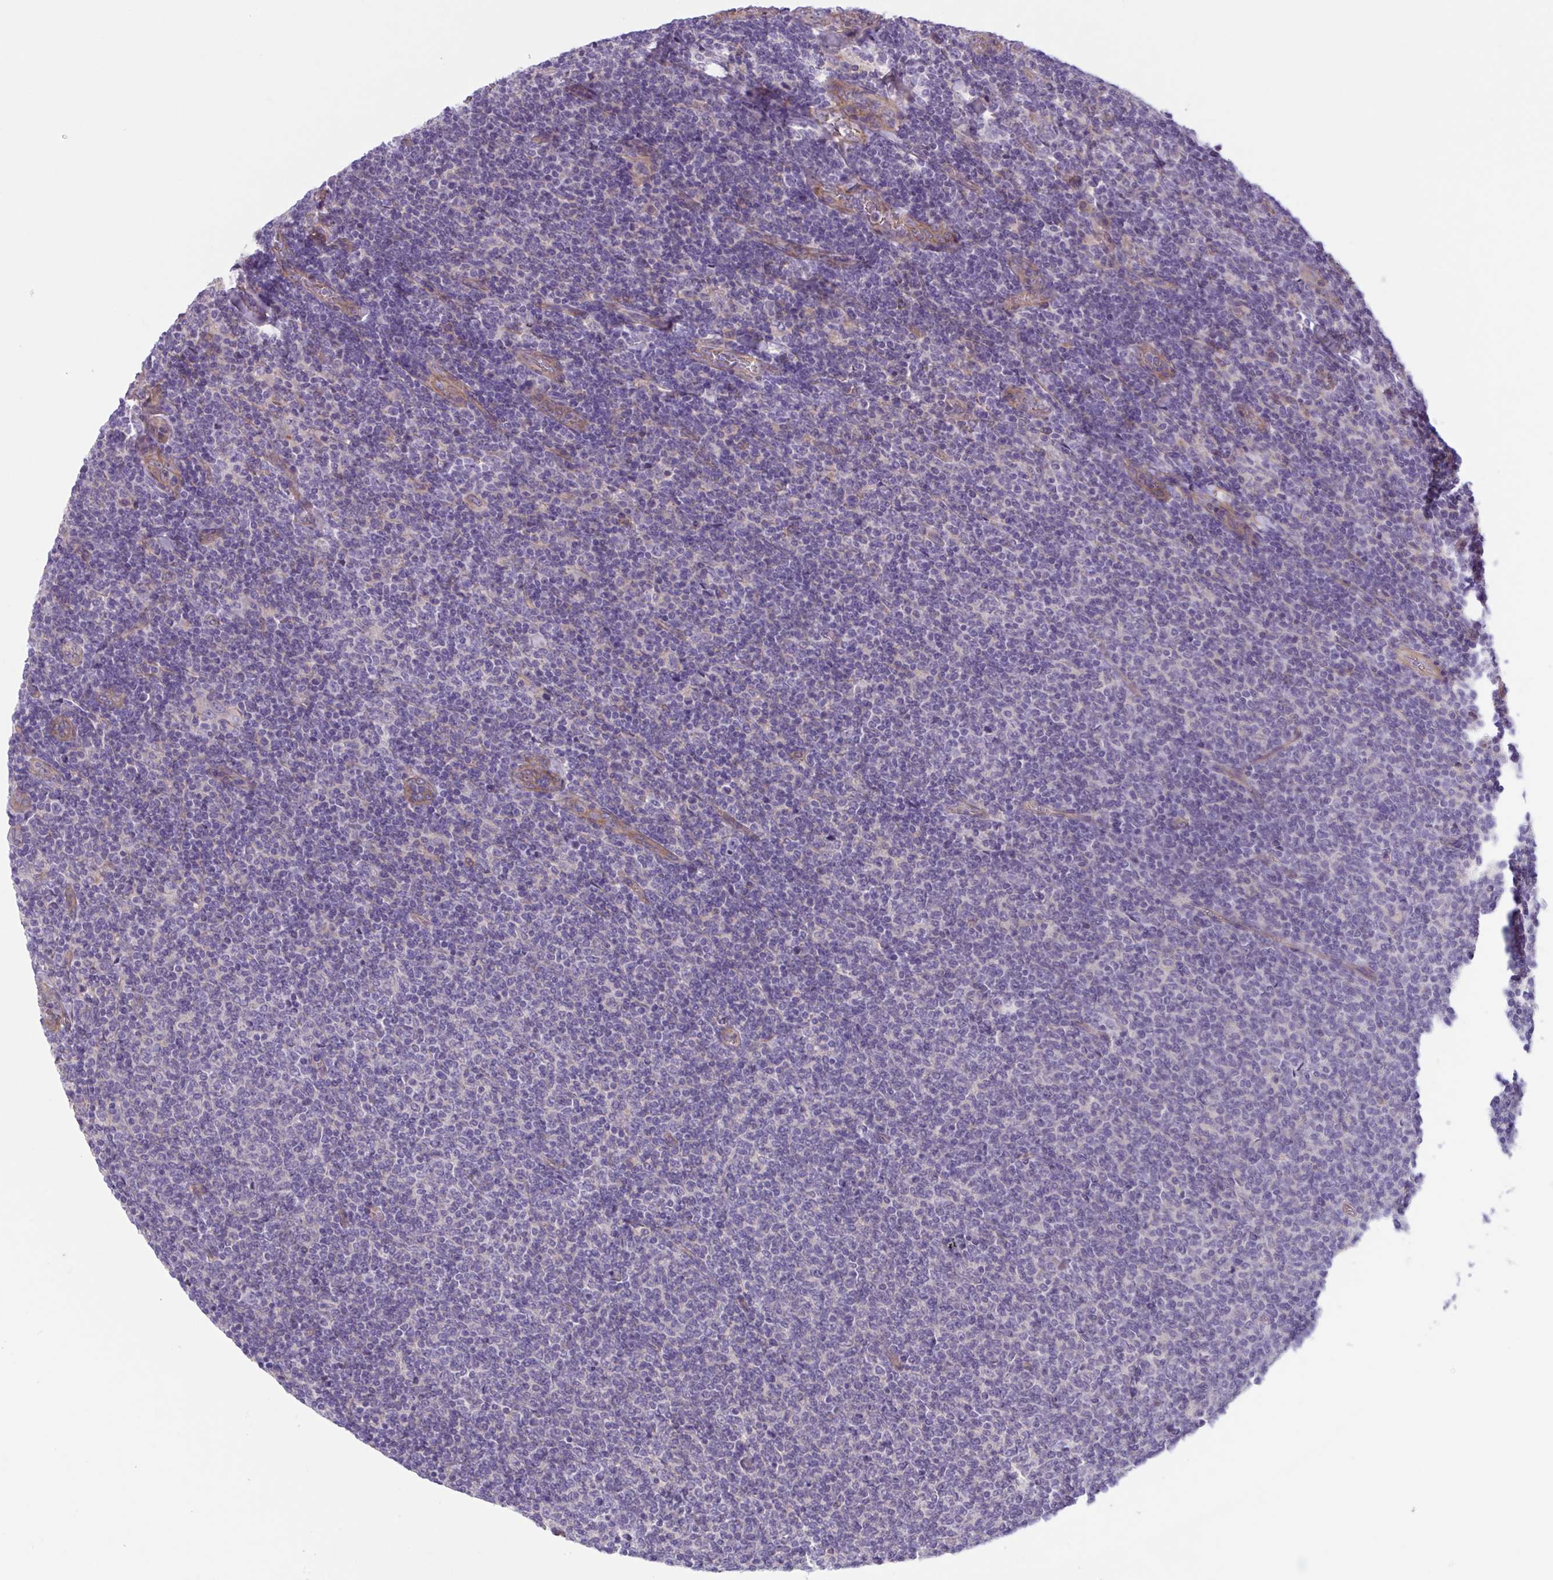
{"staining": {"intensity": "negative", "quantity": "none", "location": "none"}, "tissue": "lymphoma", "cell_type": "Tumor cells", "image_type": "cancer", "snomed": [{"axis": "morphology", "description": "Malignant lymphoma, non-Hodgkin's type, Low grade"}, {"axis": "topography", "description": "Lymph node"}], "caption": "Human lymphoma stained for a protein using immunohistochemistry reveals no expression in tumor cells.", "gene": "TTC7B", "patient": {"sex": "male", "age": 52}}